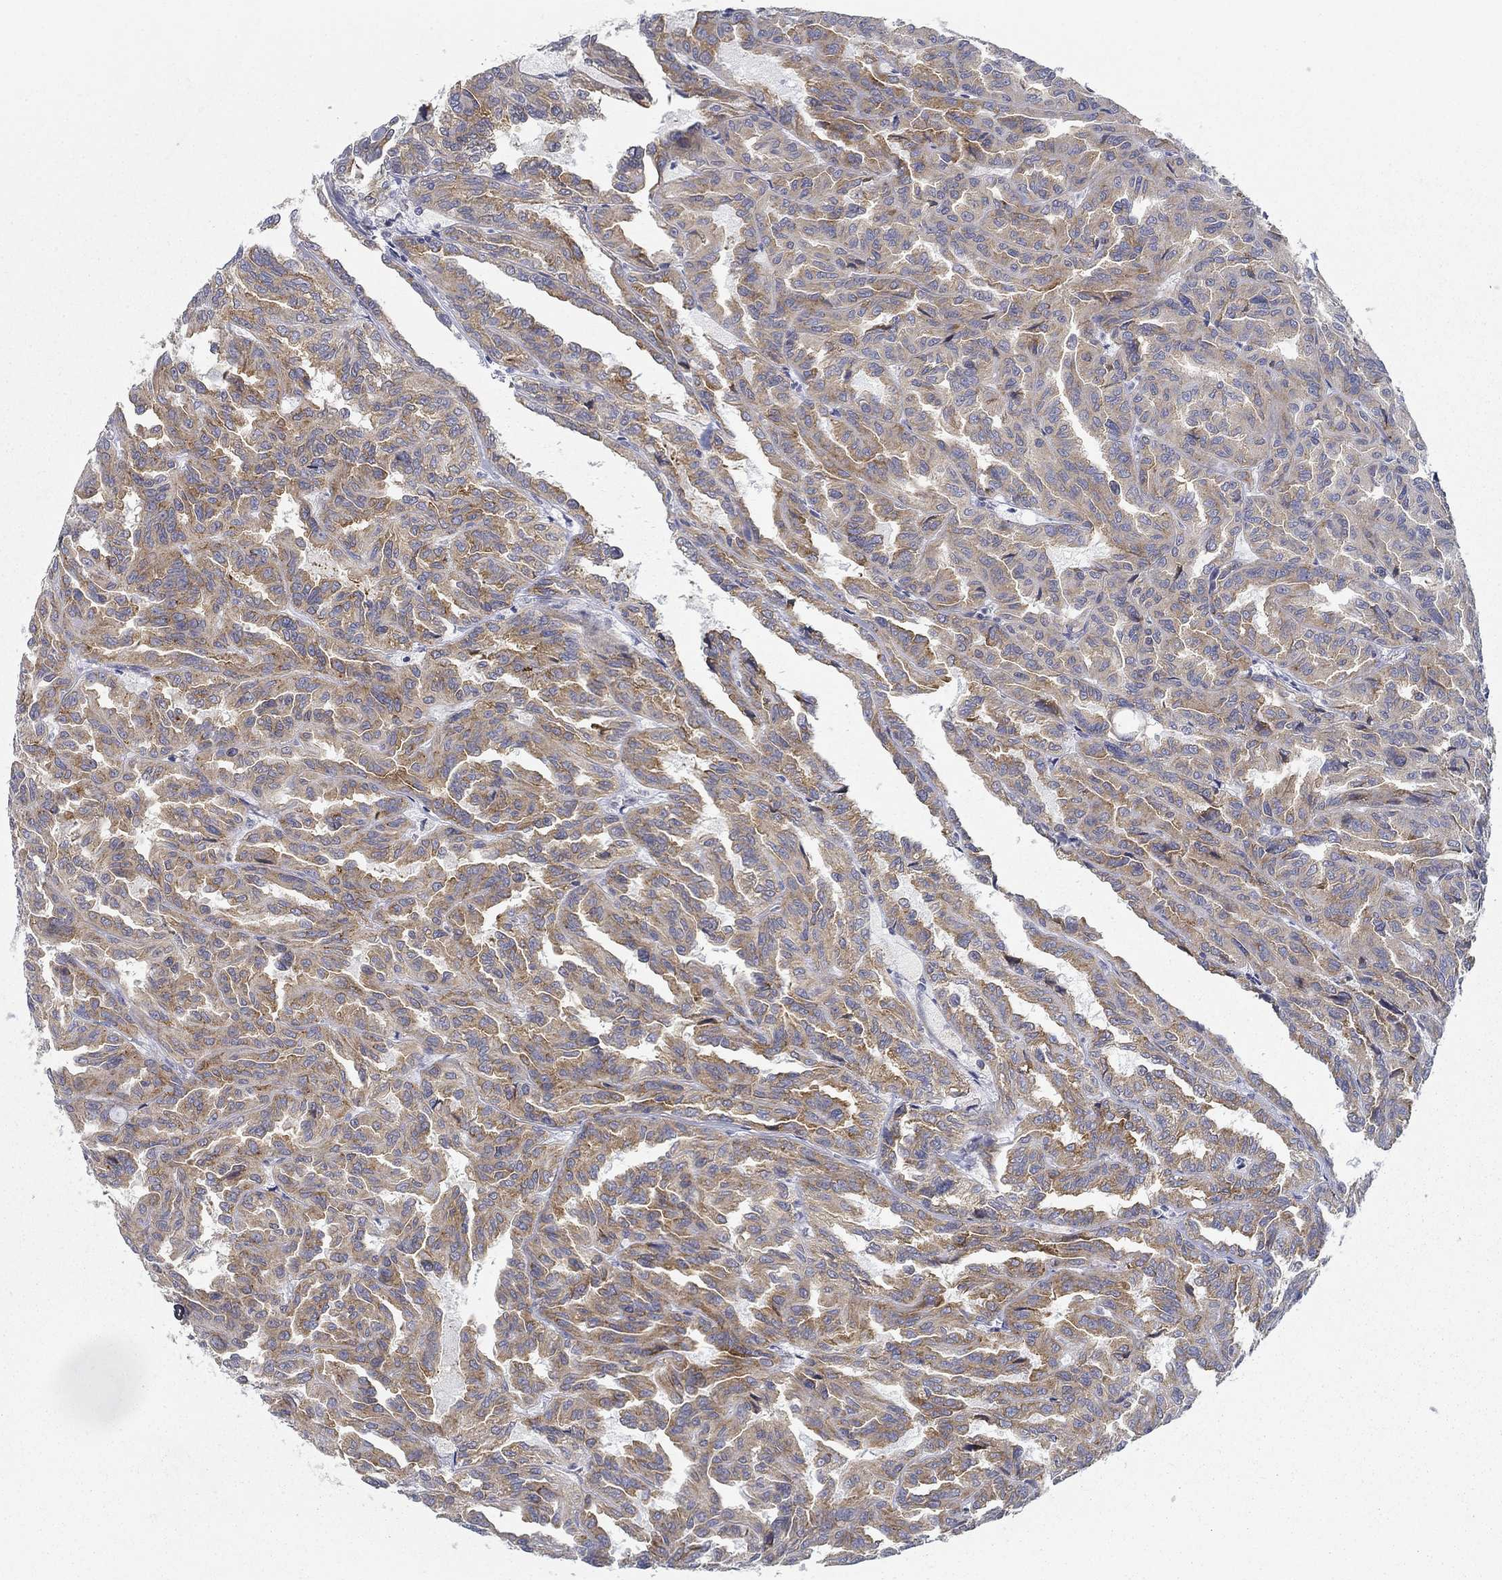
{"staining": {"intensity": "moderate", "quantity": ">75%", "location": "cytoplasmic/membranous"}, "tissue": "renal cancer", "cell_type": "Tumor cells", "image_type": "cancer", "snomed": [{"axis": "morphology", "description": "Adenocarcinoma, NOS"}, {"axis": "topography", "description": "Kidney"}], "caption": "Renal cancer (adenocarcinoma) stained for a protein demonstrates moderate cytoplasmic/membranous positivity in tumor cells.", "gene": "FXR1", "patient": {"sex": "male", "age": 79}}